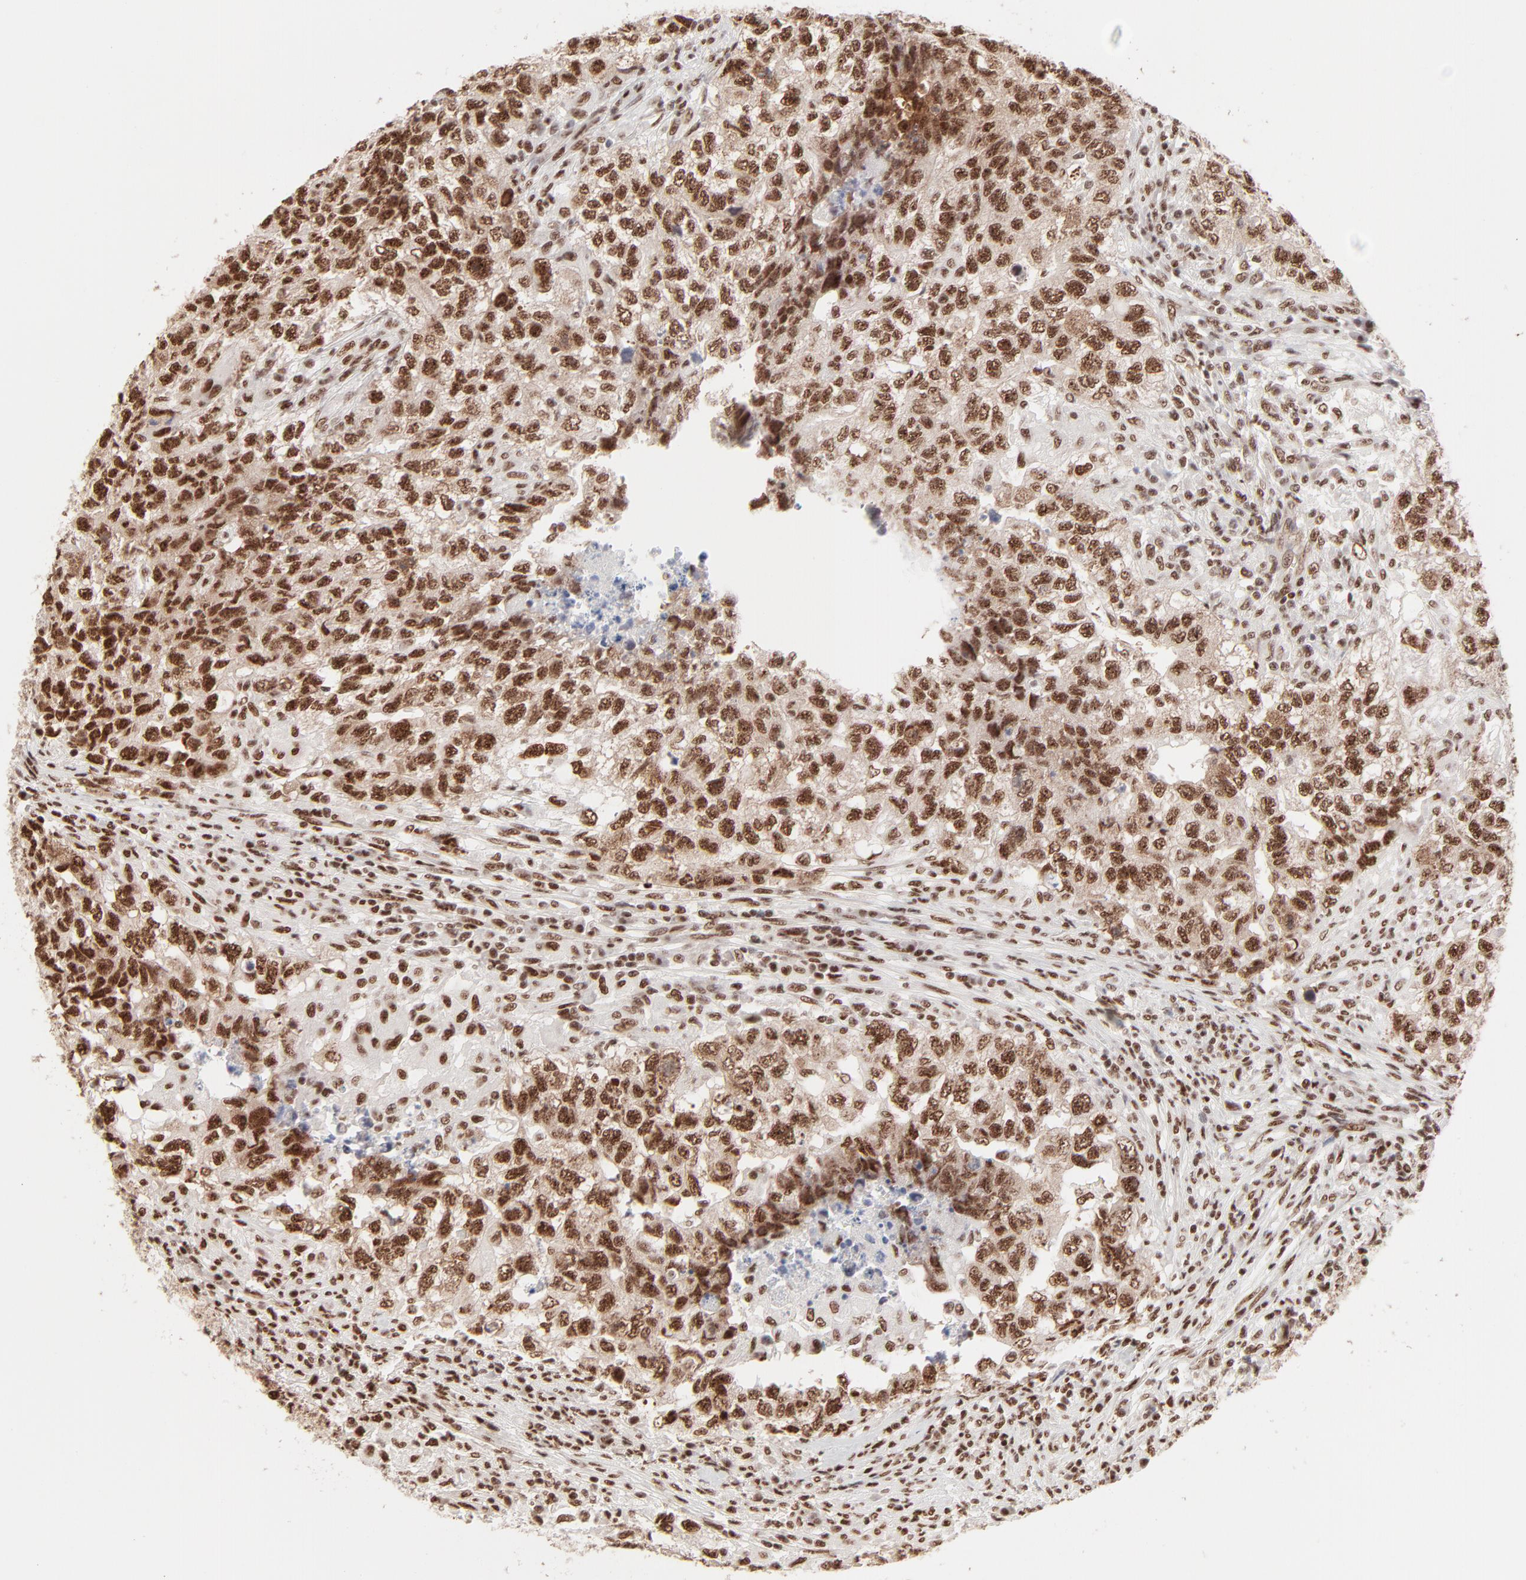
{"staining": {"intensity": "strong", "quantity": ">75%", "location": "nuclear"}, "tissue": "testis cancer", "cell_type": "Tumor cells", "image_type": "cancer", "snomed": [{"axis": "morphology", "description": "Carcinoma, Embryonal, NOS"}, {"axis": "topography", "description": "Testis"}], "caption": "Protein analysis of testis cancer tissue reveals strong nuclear expression in about >75% of tumor cells.", "gene": "TARDBP", "patient": {"sex": "male", "age": 21}}